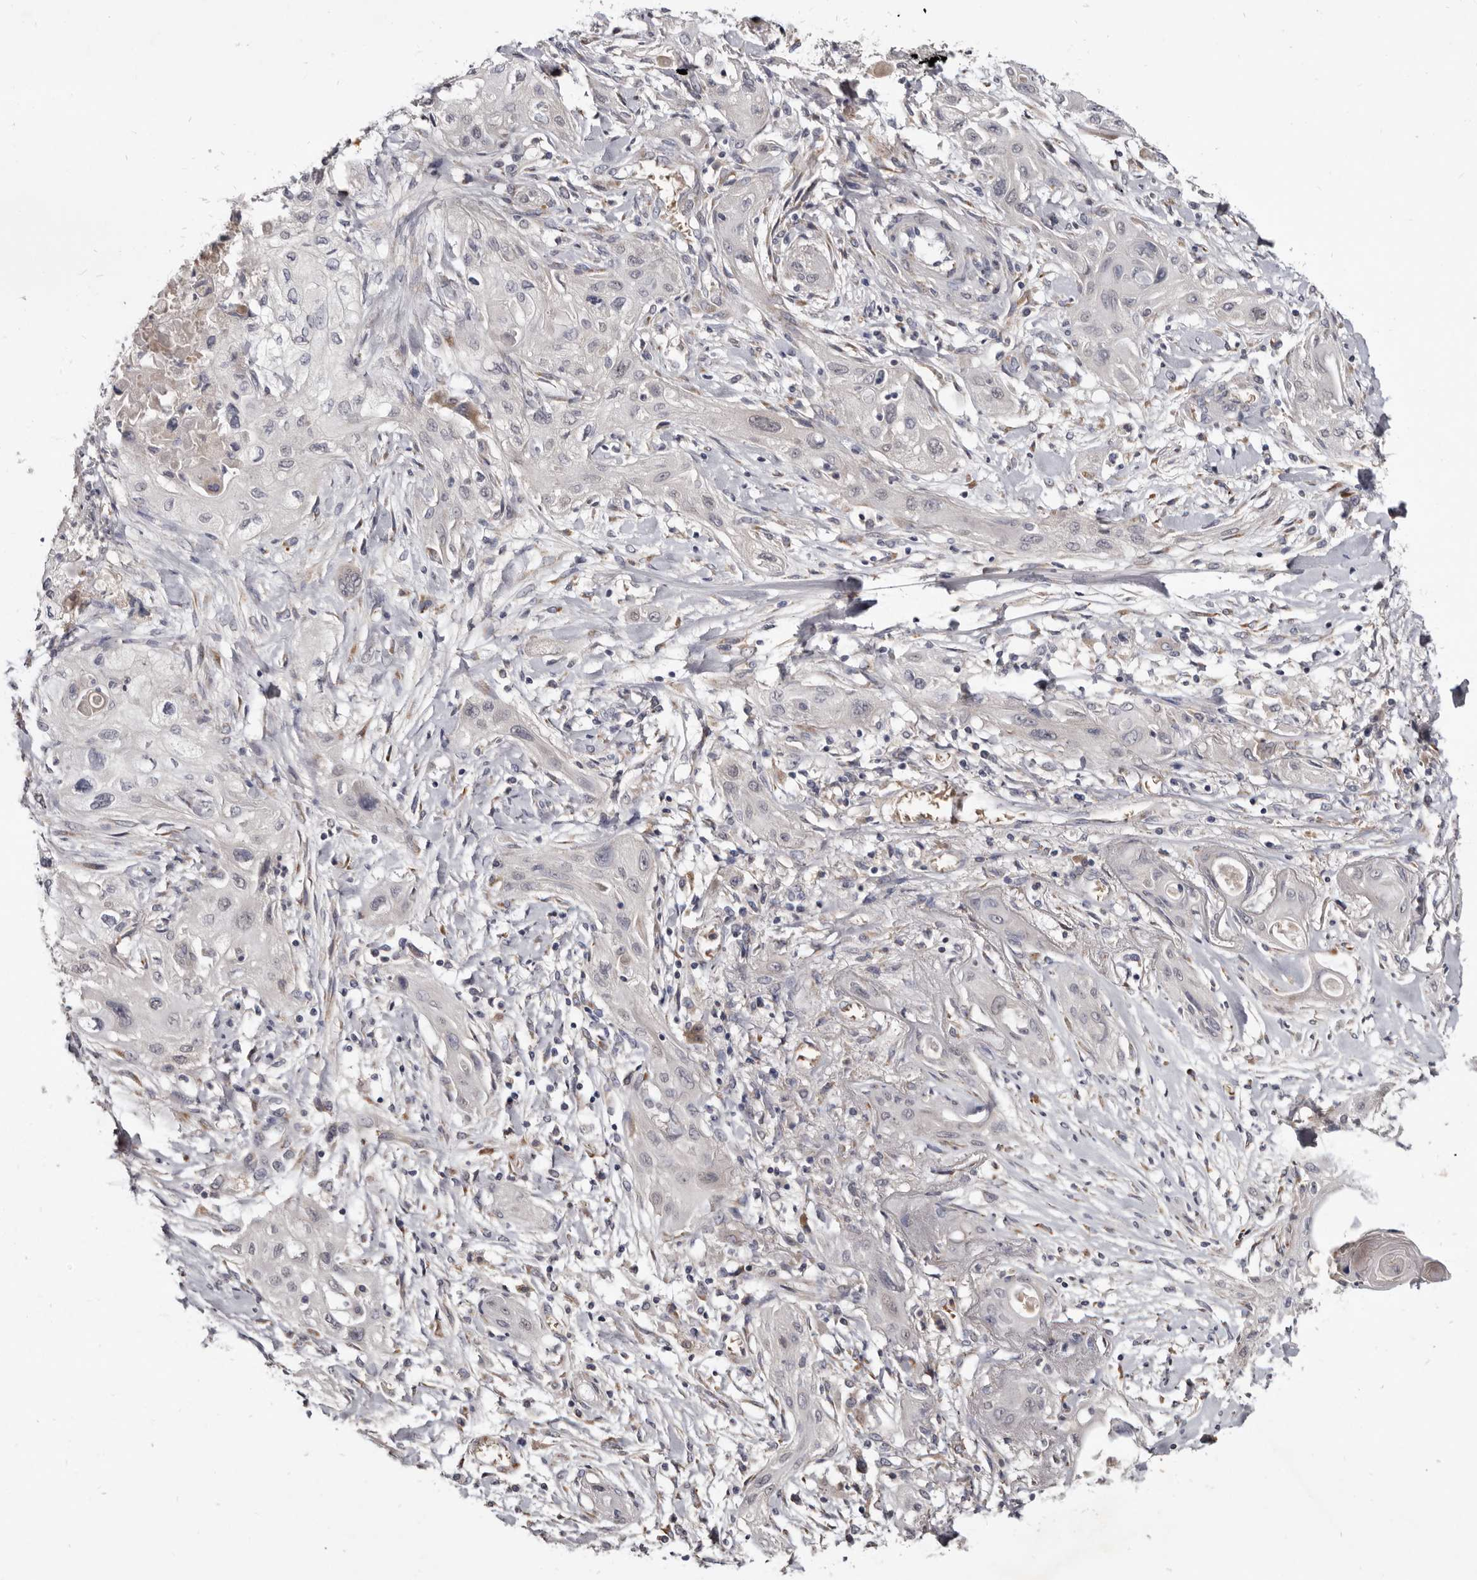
{"staining": {"intensity": "negative", "quantity": "none", "location": "none"}, "tissue": "lung cancer", "cell_type": "Tumor cells", "image_type": "cancer", "snomed": [{"axis": "morphology", "description": "Squamous cell carcinoma, NOS"}, {"axis": "topography", "description": "Lung"}], "caption": "Immunohistochemistry of human squamous cell carcinoma (lung) displays no expression in tumor cells.", "gene": "NENF", "patient": {"sex": "female", "age": 47}}